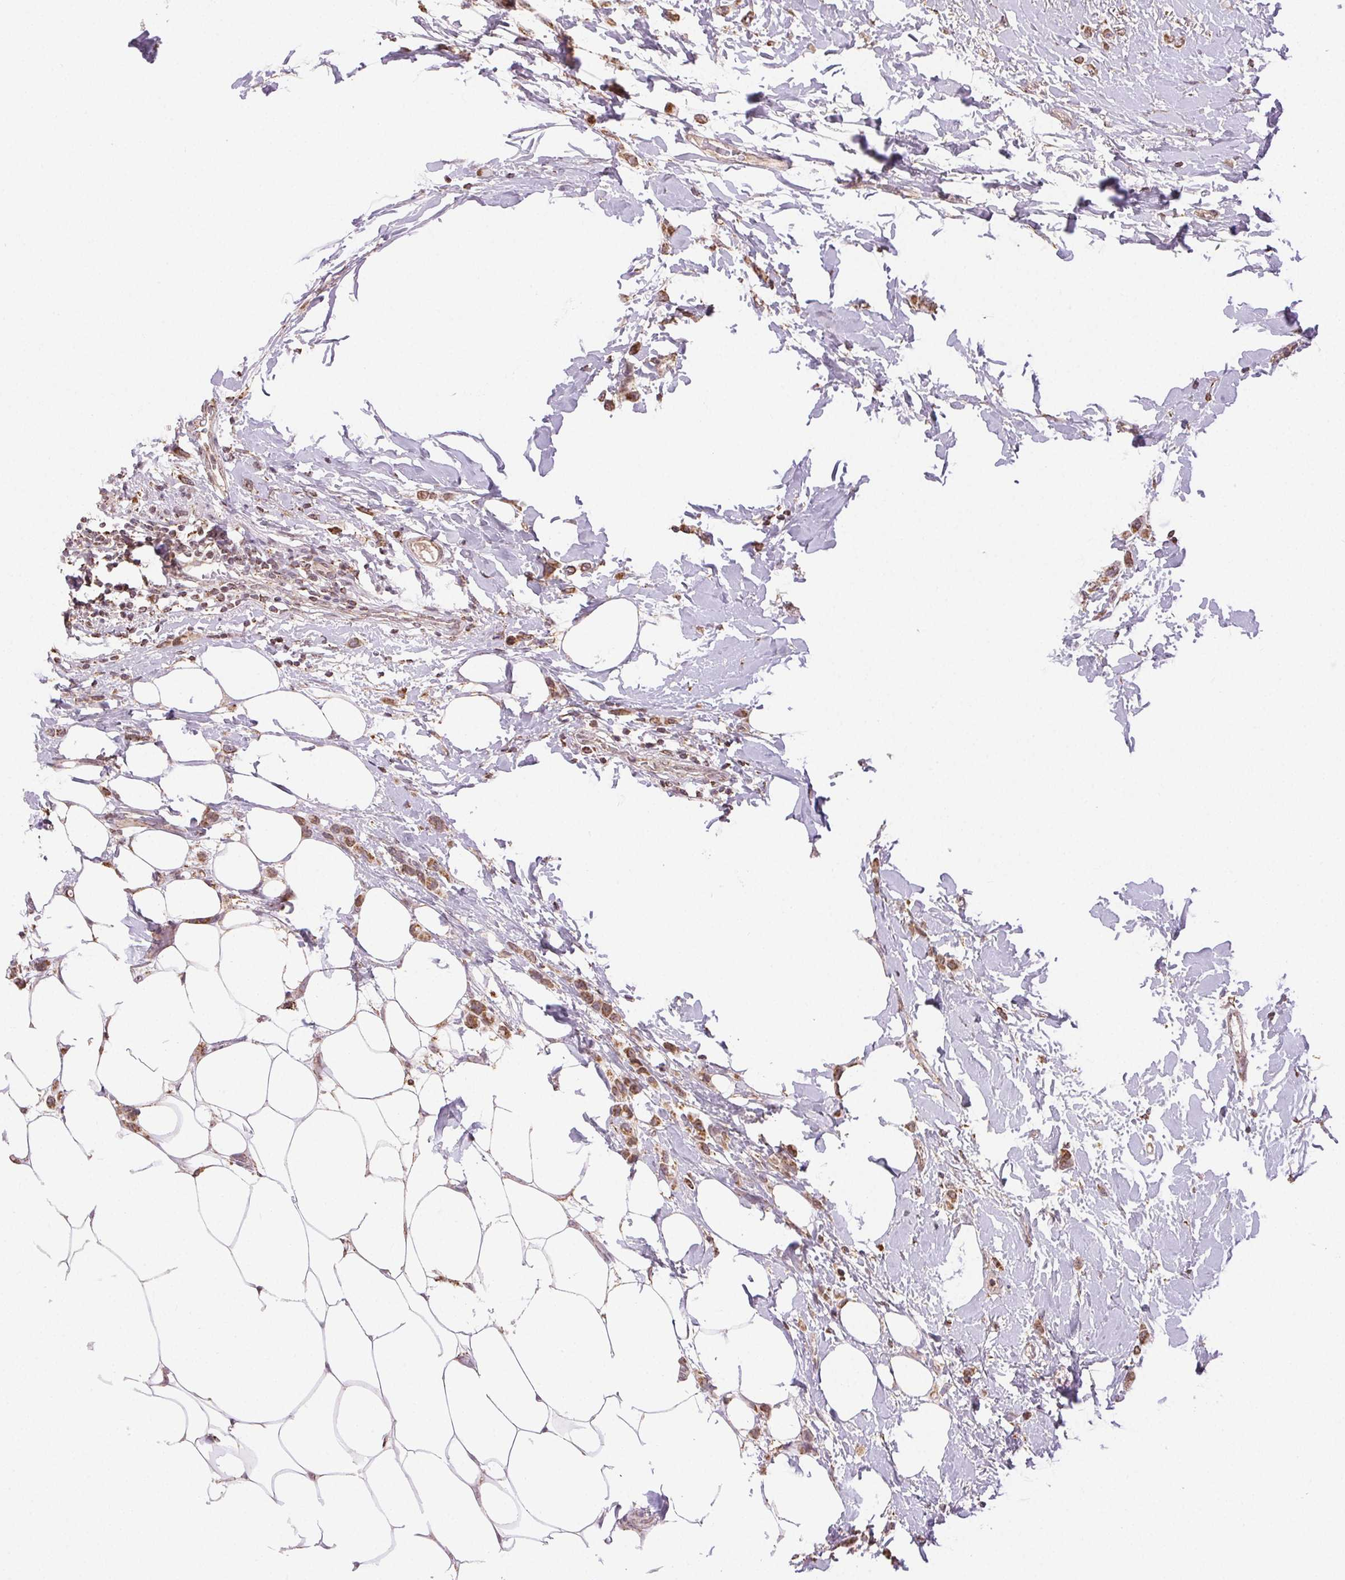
{"staining": {"intensity": "moderate", "quantity": ">75%", "location": "cytoplasmic/membranous"}, "tissue": "breast cancer", "cell_type": "Tumor cells", "image_type": "cancer", "snomed": [{"axis": "morphology", "description": "Lobular carcinoma"}, {"axis": "topography", "description": "Breast"}], "caption": "Immunohistochemical staining of human breast cancer (lobular carcinoma) reveals medium levels of moderate cytoplasmic/membranous staining in approximately >75% of tumor cells.", "gene": "PIWIL4", "patient": {"sex": "female", "age": 66}}